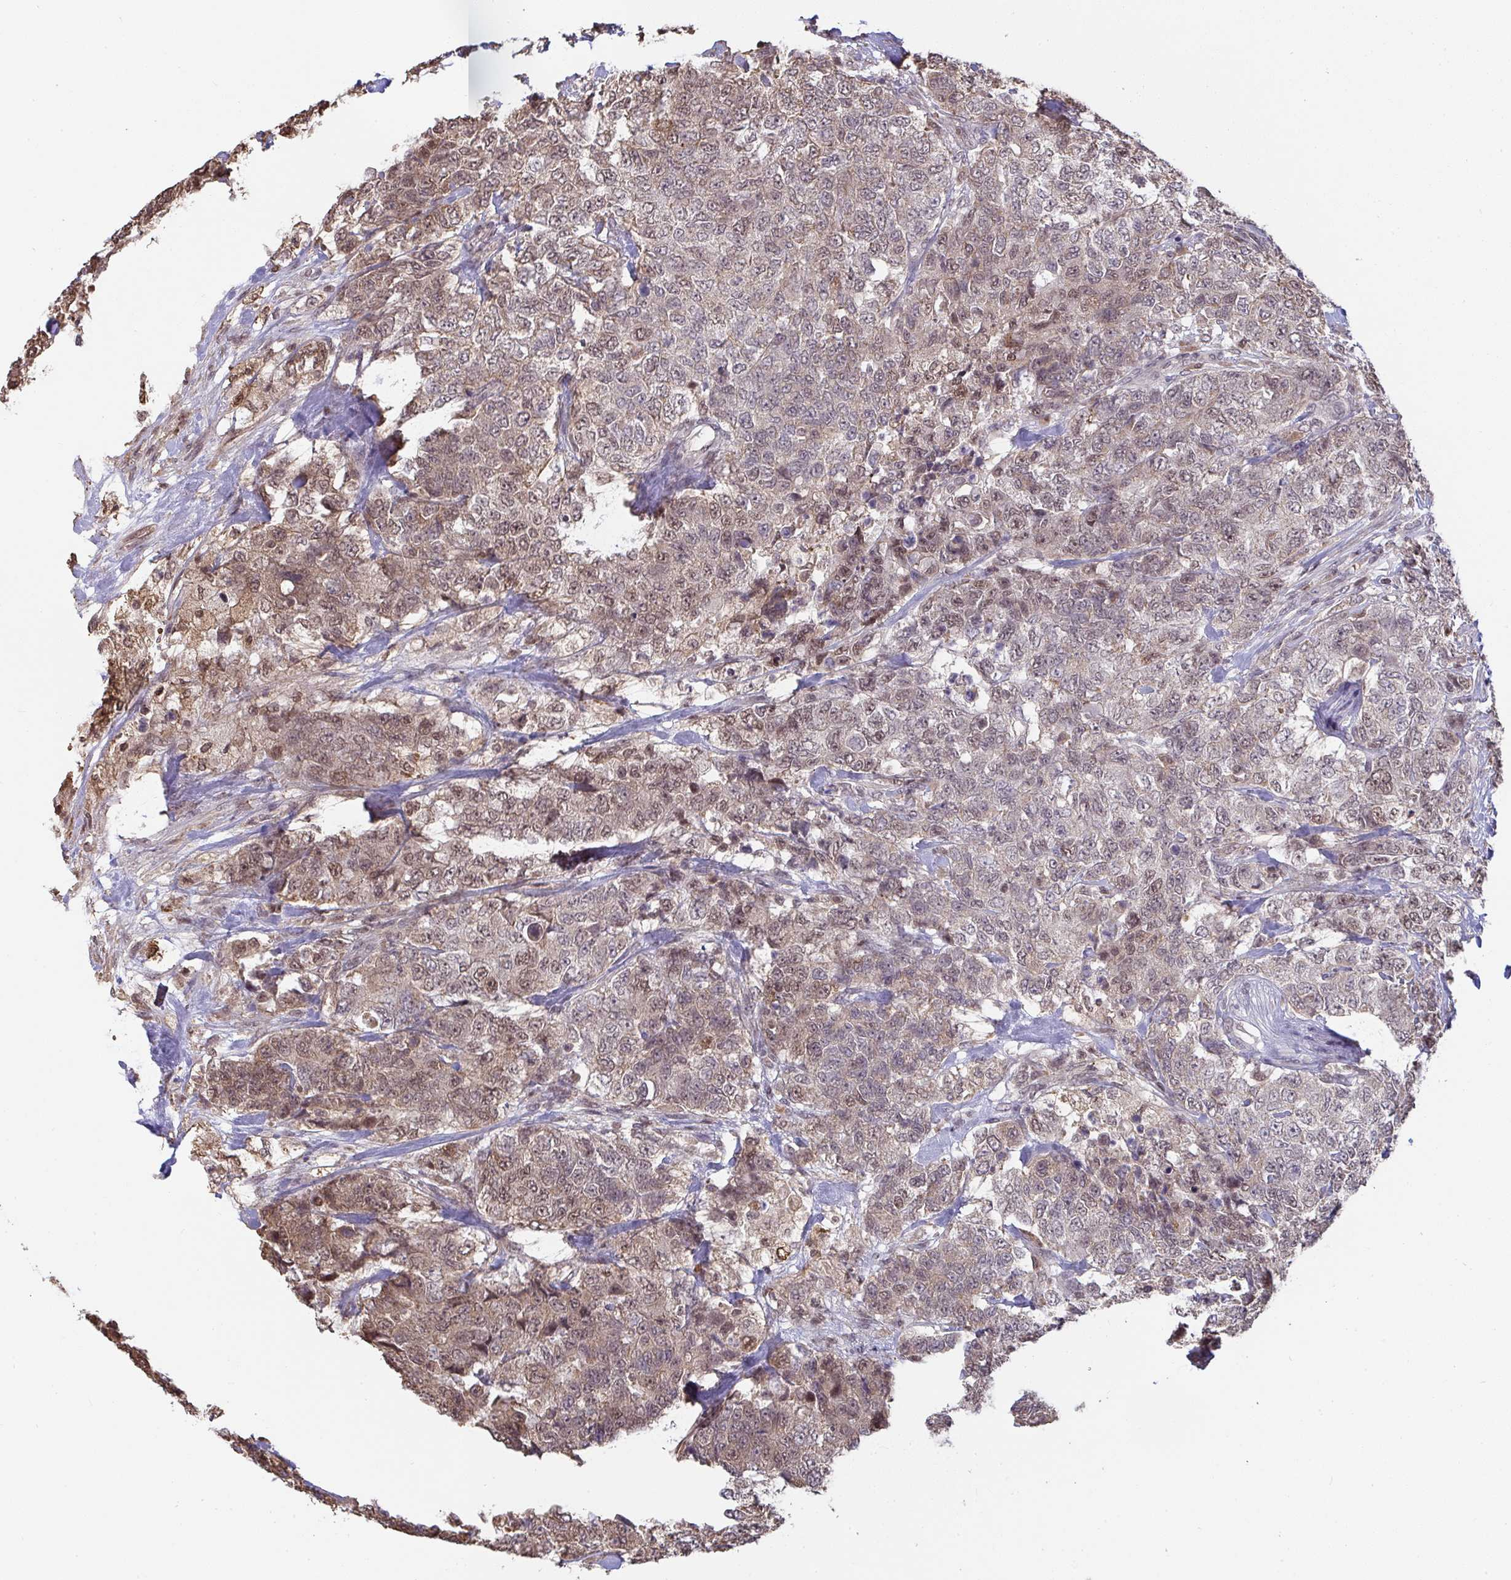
{"staining": {"intensity": "moderate", "quantity": "25%-75%", "location": "cytoplasmic/membranous,nuclear"}, "tissue": "urothelial cancer", "cell_type": "Tumor cells", "image_type": "cancer", "snomed": [{"axis": "morphology", "description": "Urothelial carcinoma, High grade"}, {"axis": "topography", "description": "Urinary bladder"}], "caption": "A high-resolution micrograph shows immunohistochemistry staining of high-grade urothelial carcinoma, which demonstrates moderate cytoplasmic/membranous and nuclear staining in approximately 25%-75% of tumor cells.", "gene": "SAP30", "patient": {"sex": "female", "age": 78}}